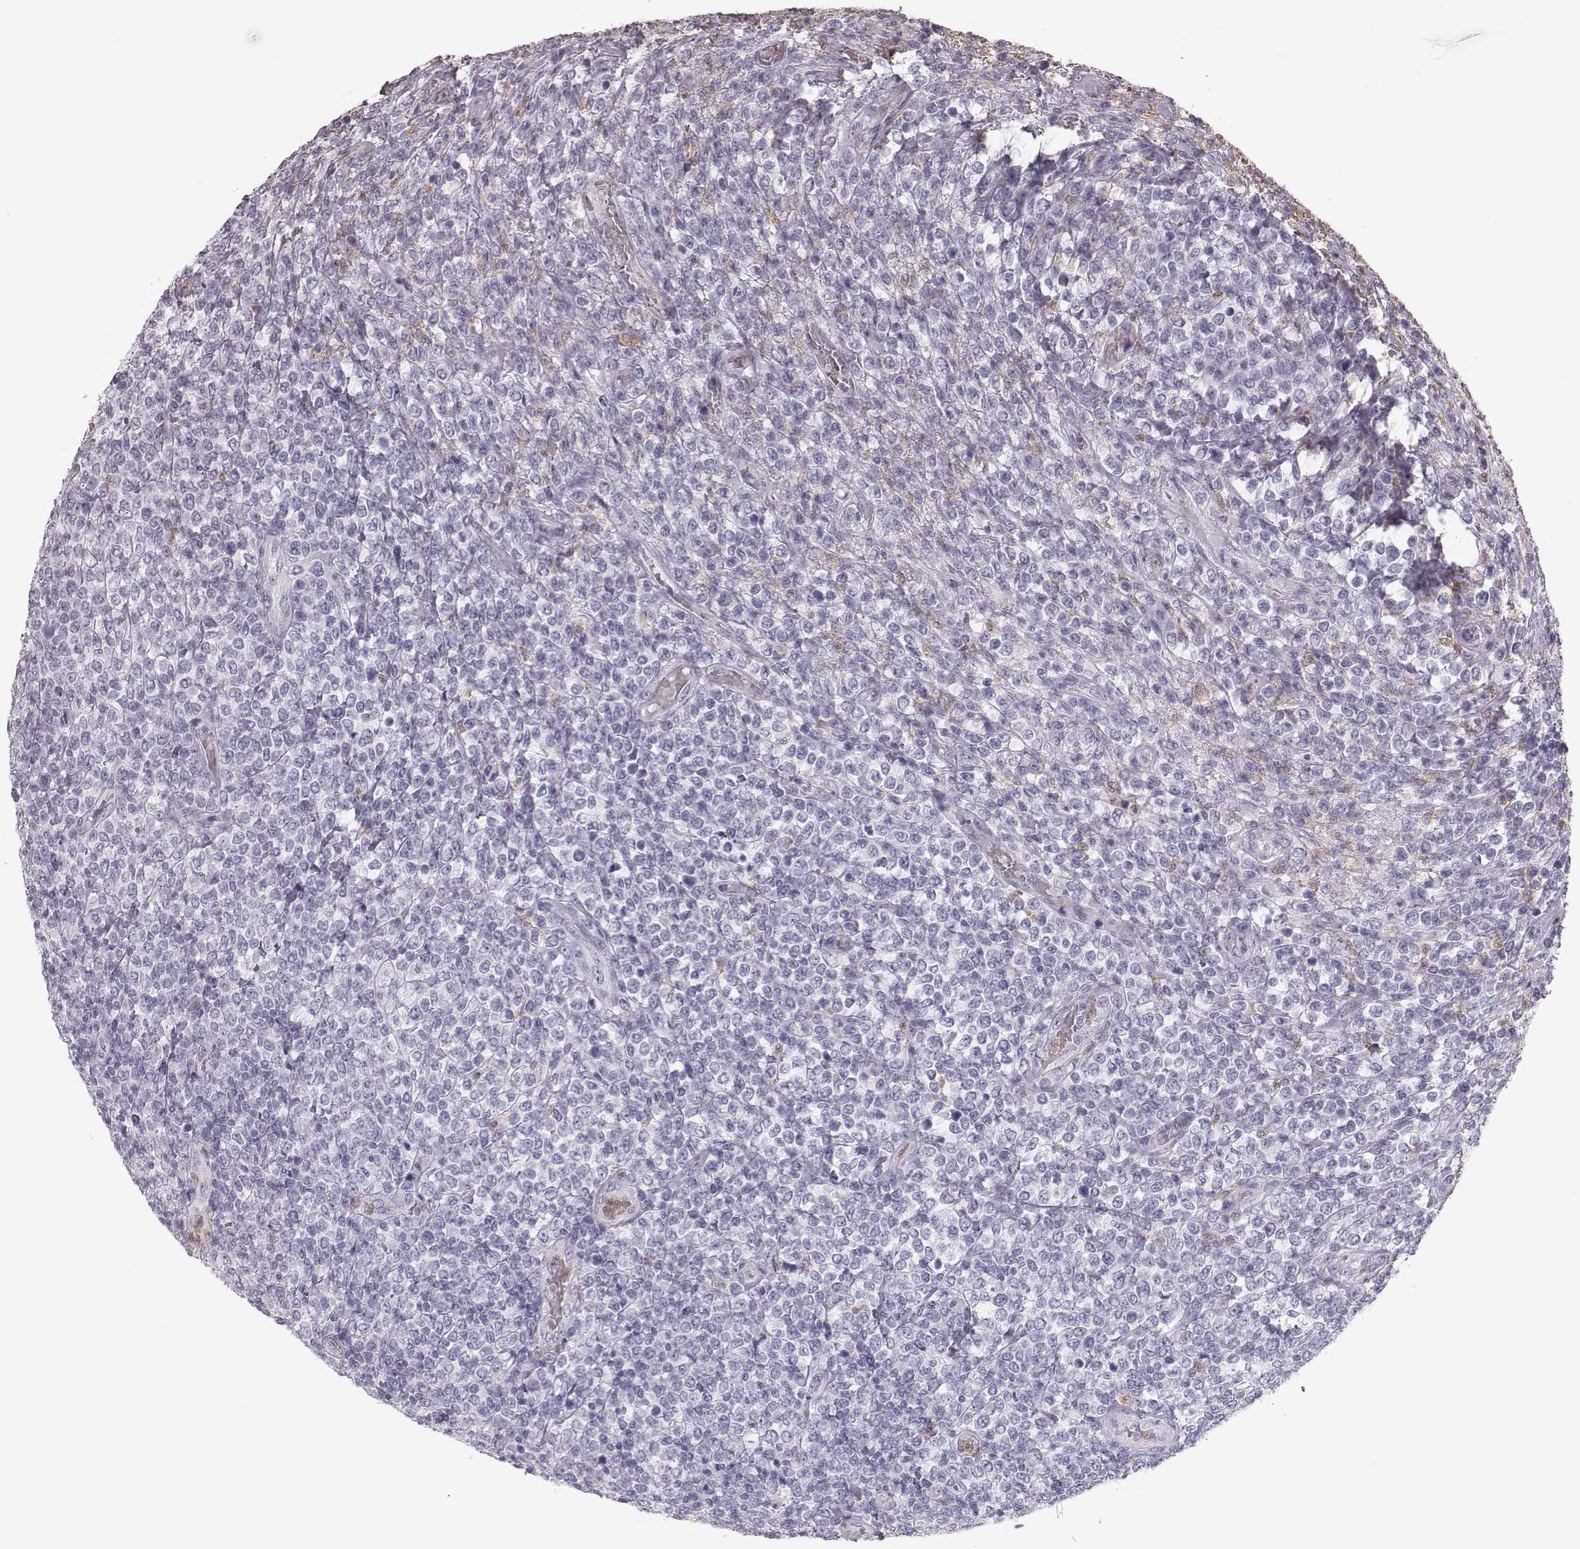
{"staining": {"intensity": "negative", "quantity": "none", "location": "none"}, "tissue": "lymphoma", "cell_type": "Tumor cells", "image_type": "cancer", "snomed": [{"axis": "morphology", "description": "Malignant lymphoma, non-Hodgkin's type, High grade"}, {"axis": "topography", "description": "Soft tissue"}], "caption": "Photomicrograph shows no protein staining in tumor cells of high-grade malignant lymphoma, non-Hodgkin's type tissue.", "gene": "ELANE", "patient": {"sex": "female", "age": 56}}